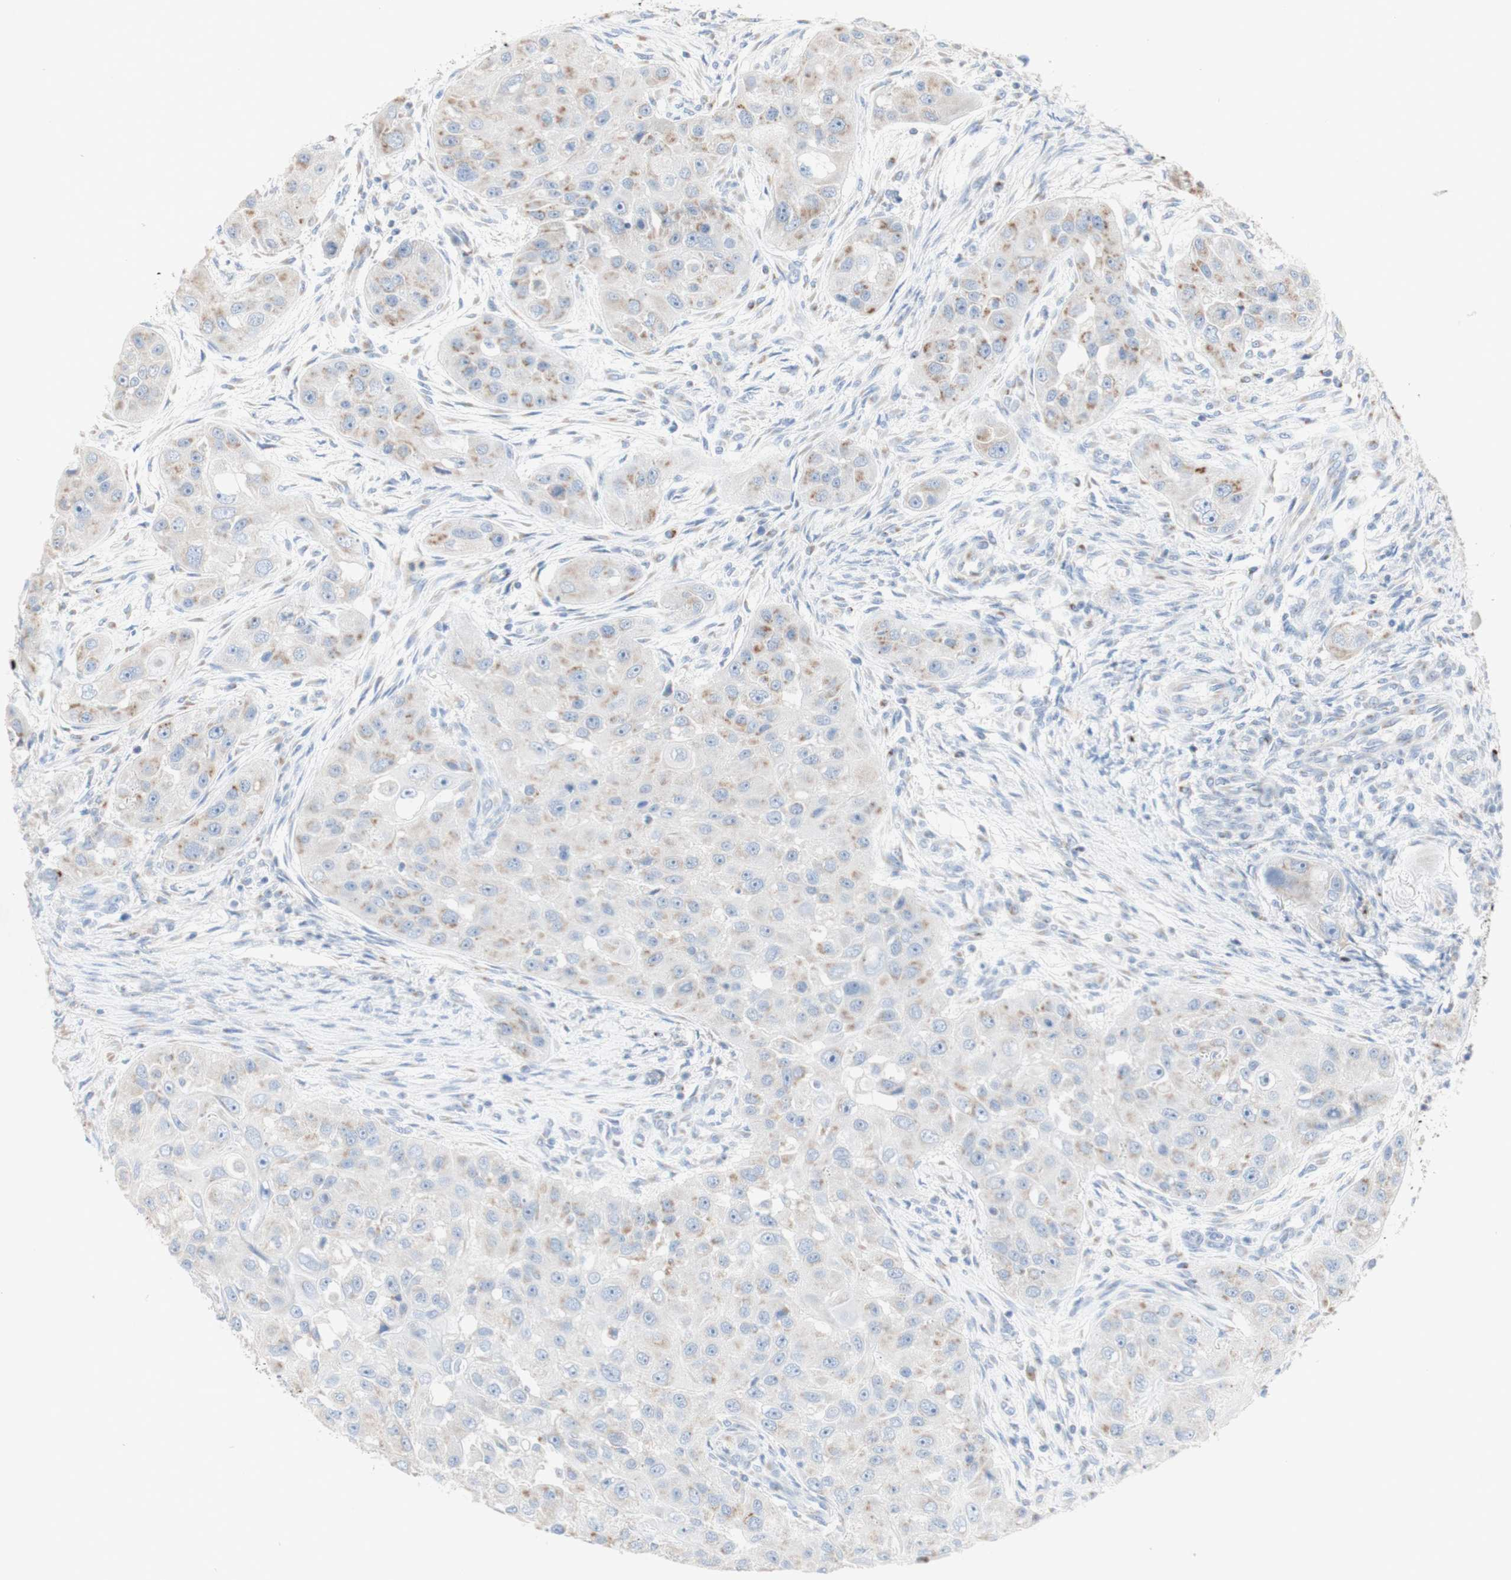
{"staining": {"intensity": "moderate", "quantity": "25%-75%", "location": "cytoplasmic/membranous"}, "tissue": "head and neck cancer", "cell_type": "Tumor cells", "image_type": "cancer", "snomed": [{"axis": "morphology", "description": "Normal tissue, NOS"}, {"axis": "morphology", "description": "Squamous cell carcinoma, NOS"}, {"axis": "topography", "description": "Skeletal muscle"}, {"axis": "topography", "description": "Head-Neck"}], "caption": "DAB immunohistochemical staining of head and neck squamous cell carcinoma reveals moderate cytoplasmic/membranous protein positivity in about 25%-75% of tumor cells. The protein is stained brown, and the nuclei are stained in blue (DAB (3,3'-diaminobenzidine) IHC with brightfield microscopy, high magnification).", "gene": "MANEA", "patient": {"sex": "male", "age": 51}}